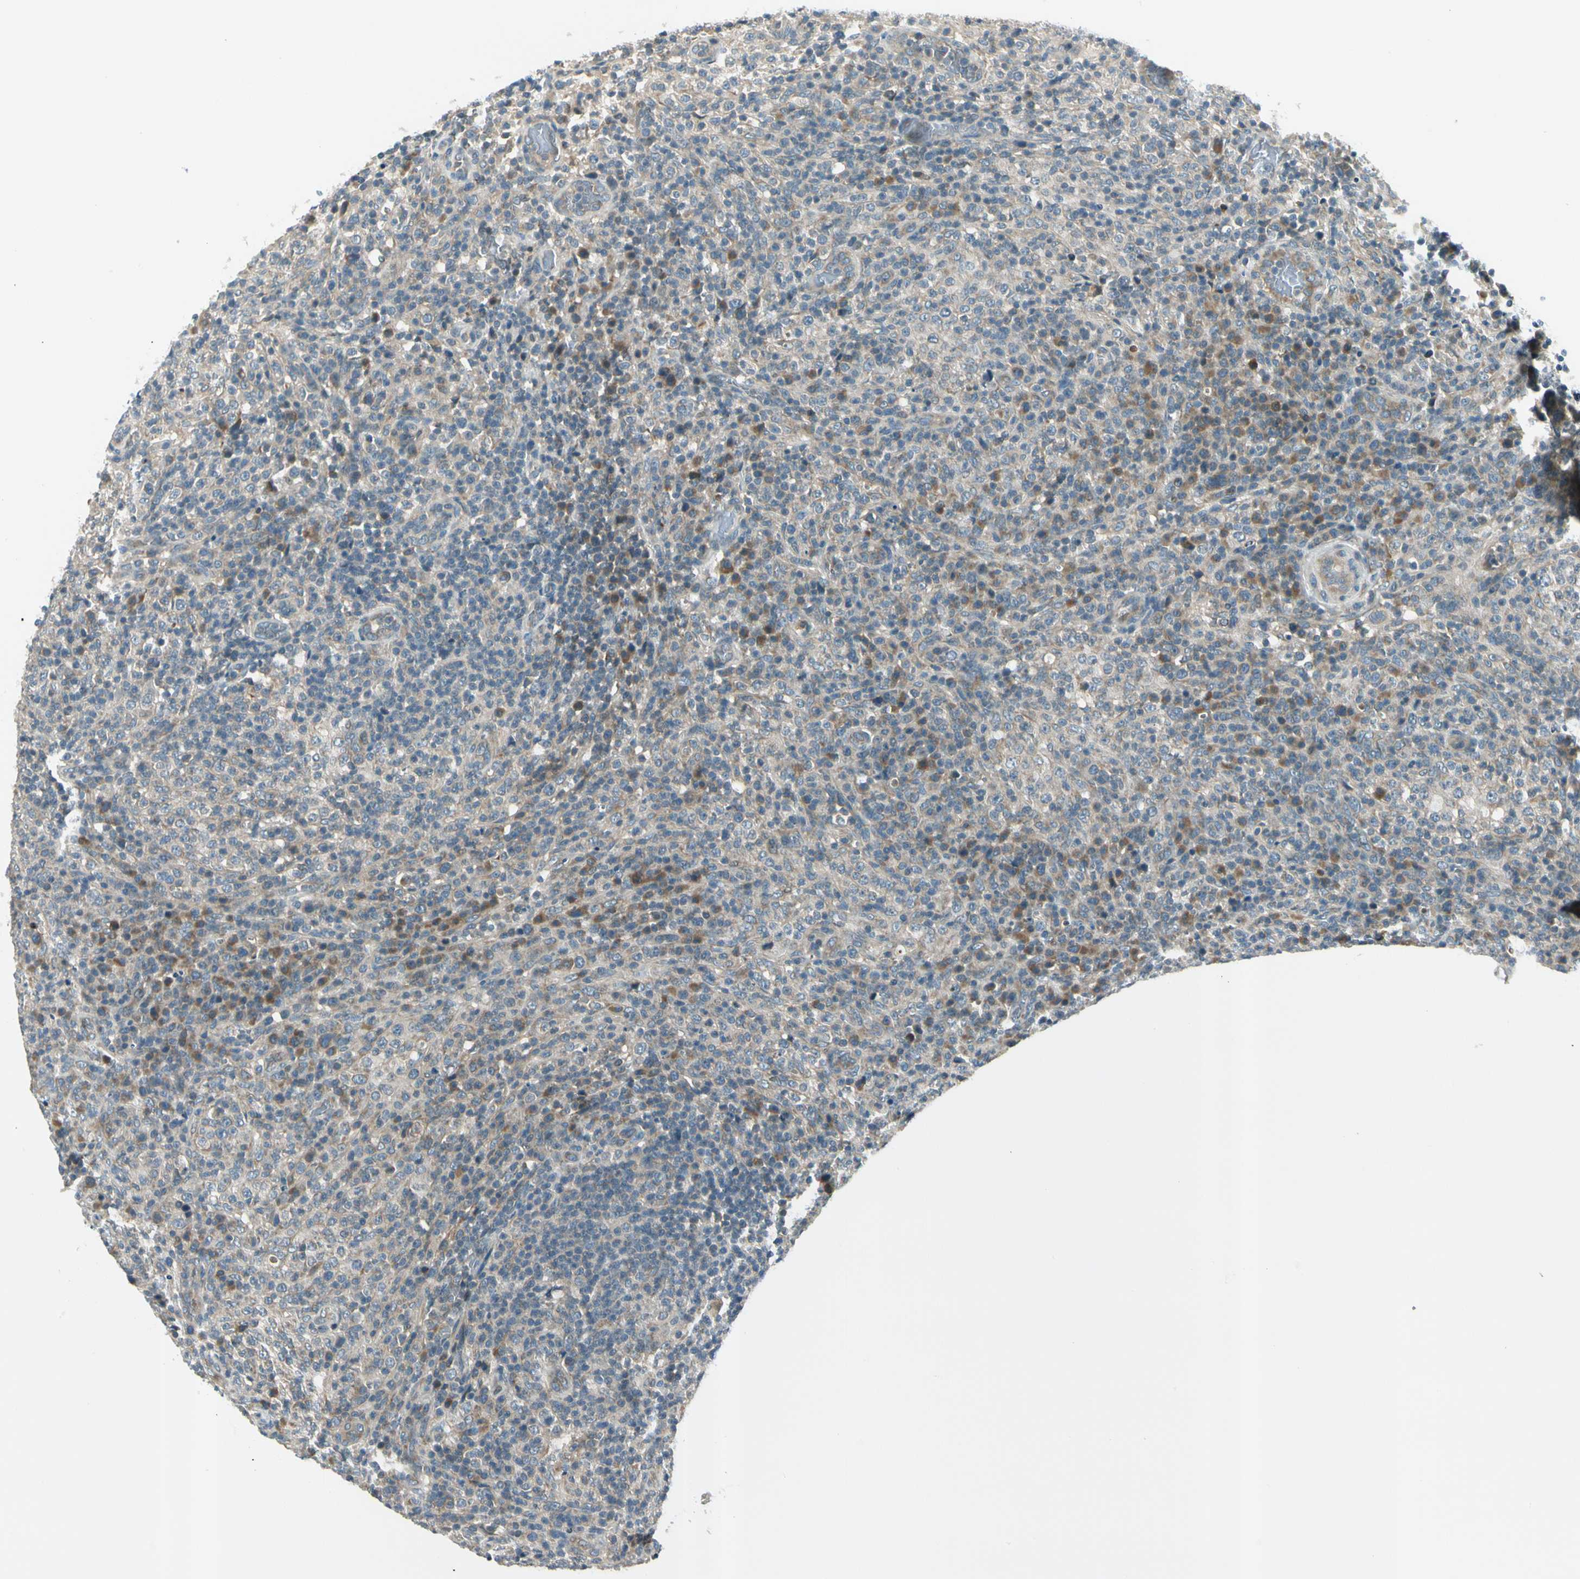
{"staining": {"intensity": "weak", "quantity": "25%-75%", "location": "cytoplasmic/membranous"}, "tissue": "lymphoma", "cell_type": "Tumor cells", "image_type": "cancer", "snomed": [{"axis": "morphology", "description": "Malignant lymphoma, non-Hodgkin's type, High grade"}, {"axis": "topography", "description": "Lymph node"}], "caption": "Tumor cells reveal weak cytoplasmic/membranous expression in about 25%-75% of cells in lymphoma. Nuclei are stained in blue.", "gene": "BNIP1", "patient": {"sex": "female", "age": 76}}